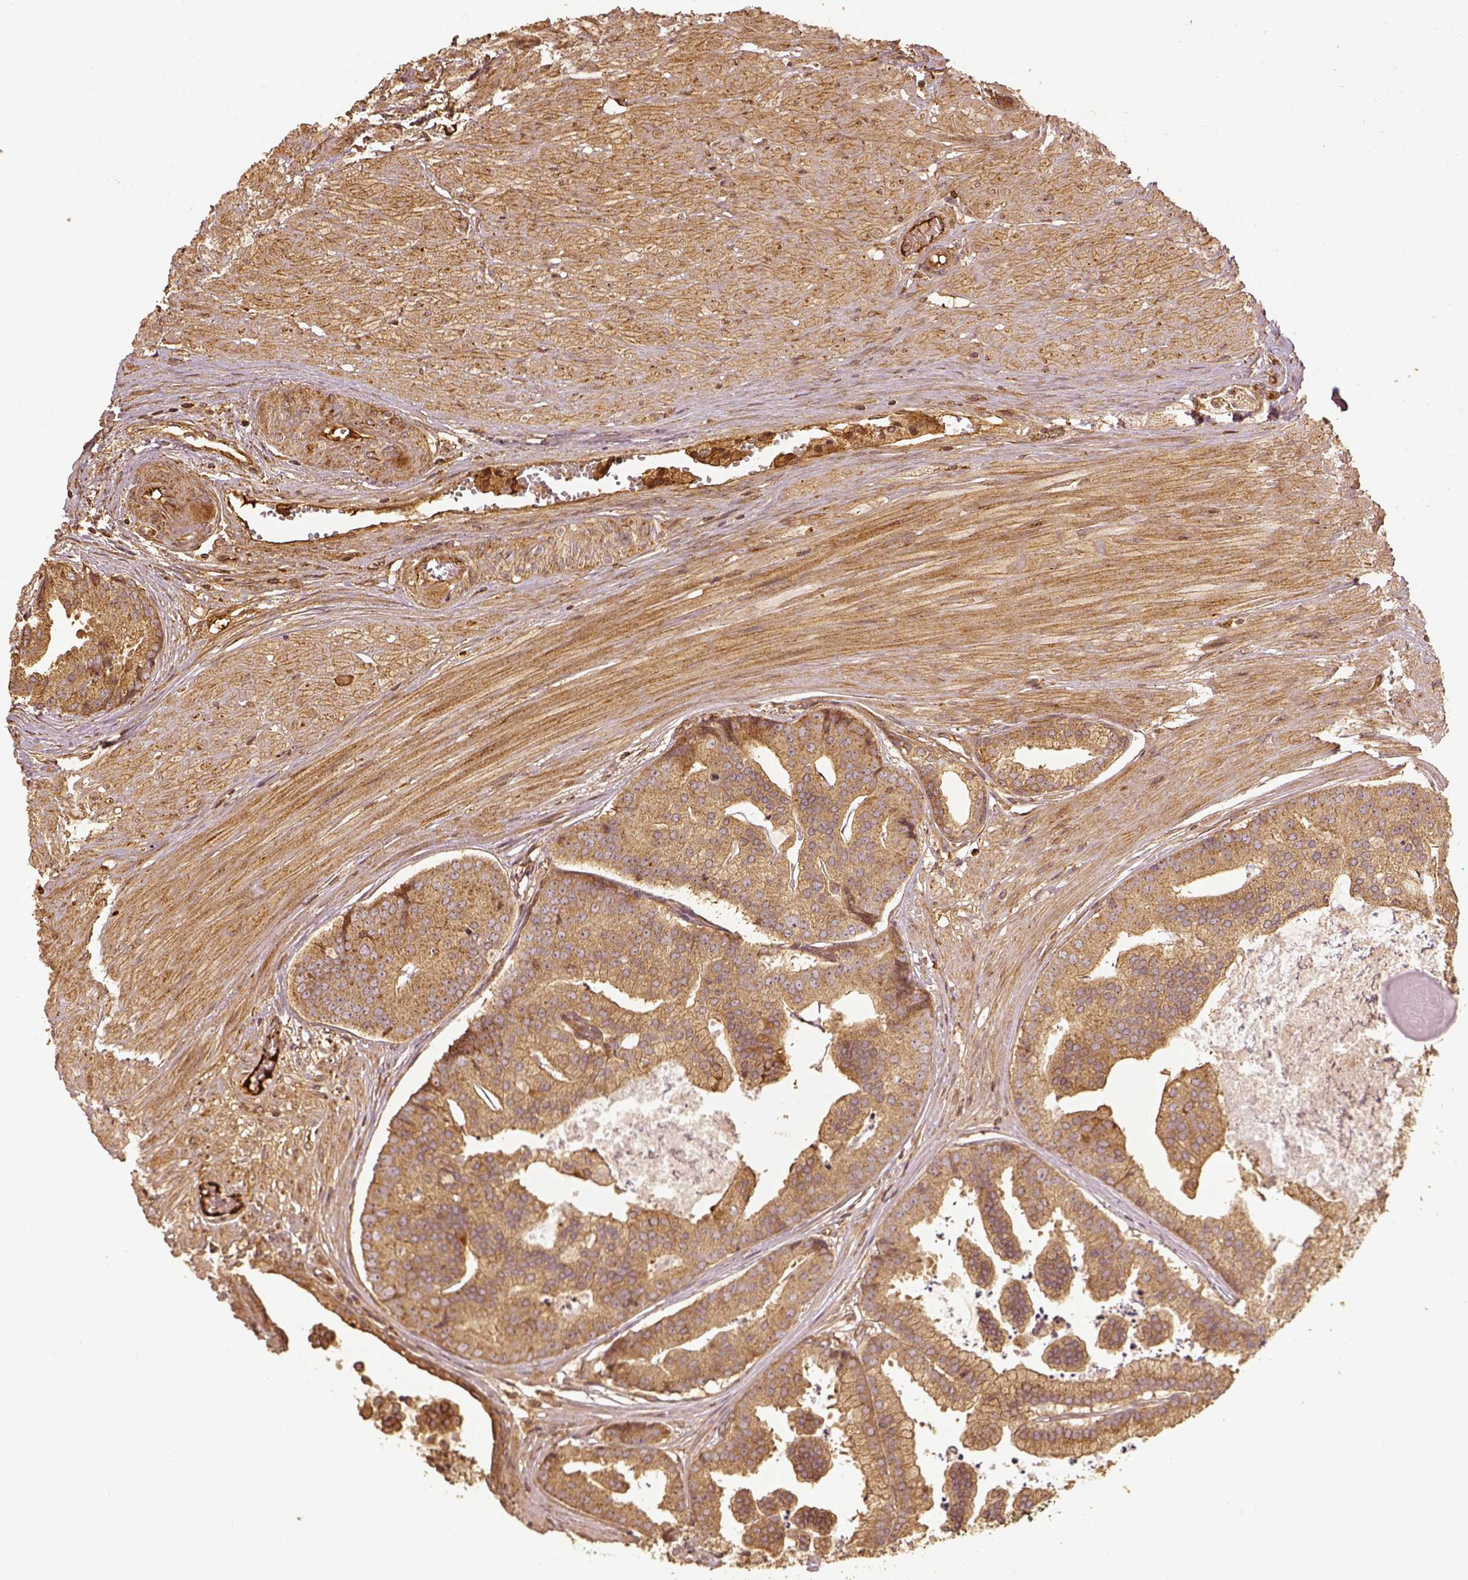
{"staining": {"intensity": "moderate", "quantity": ">75%", "location": "cytoplasmic/membranous"}, "tissue": "prostate cancer", "cell_type": "Tumor cells", "image_type": "cancer", "snomed": [{"axis": "morphology", "description": "Adenocarcinoma, NOS"}, {"axis": "topography", "description": "Prostate and seminal vesicle, NOS"}, {"axis": "topography", "description": "Prostate"}], "caption": "Approximately >75% of tumor cells in human prostate cancer (adenocarcinoma) demonstrate moderate cytoplasmic/membranous protein positivity as visualized by brown immunohistochemical staining.", "gene": "VEGFA", "patient": {"sex": "male", "age": 44}}